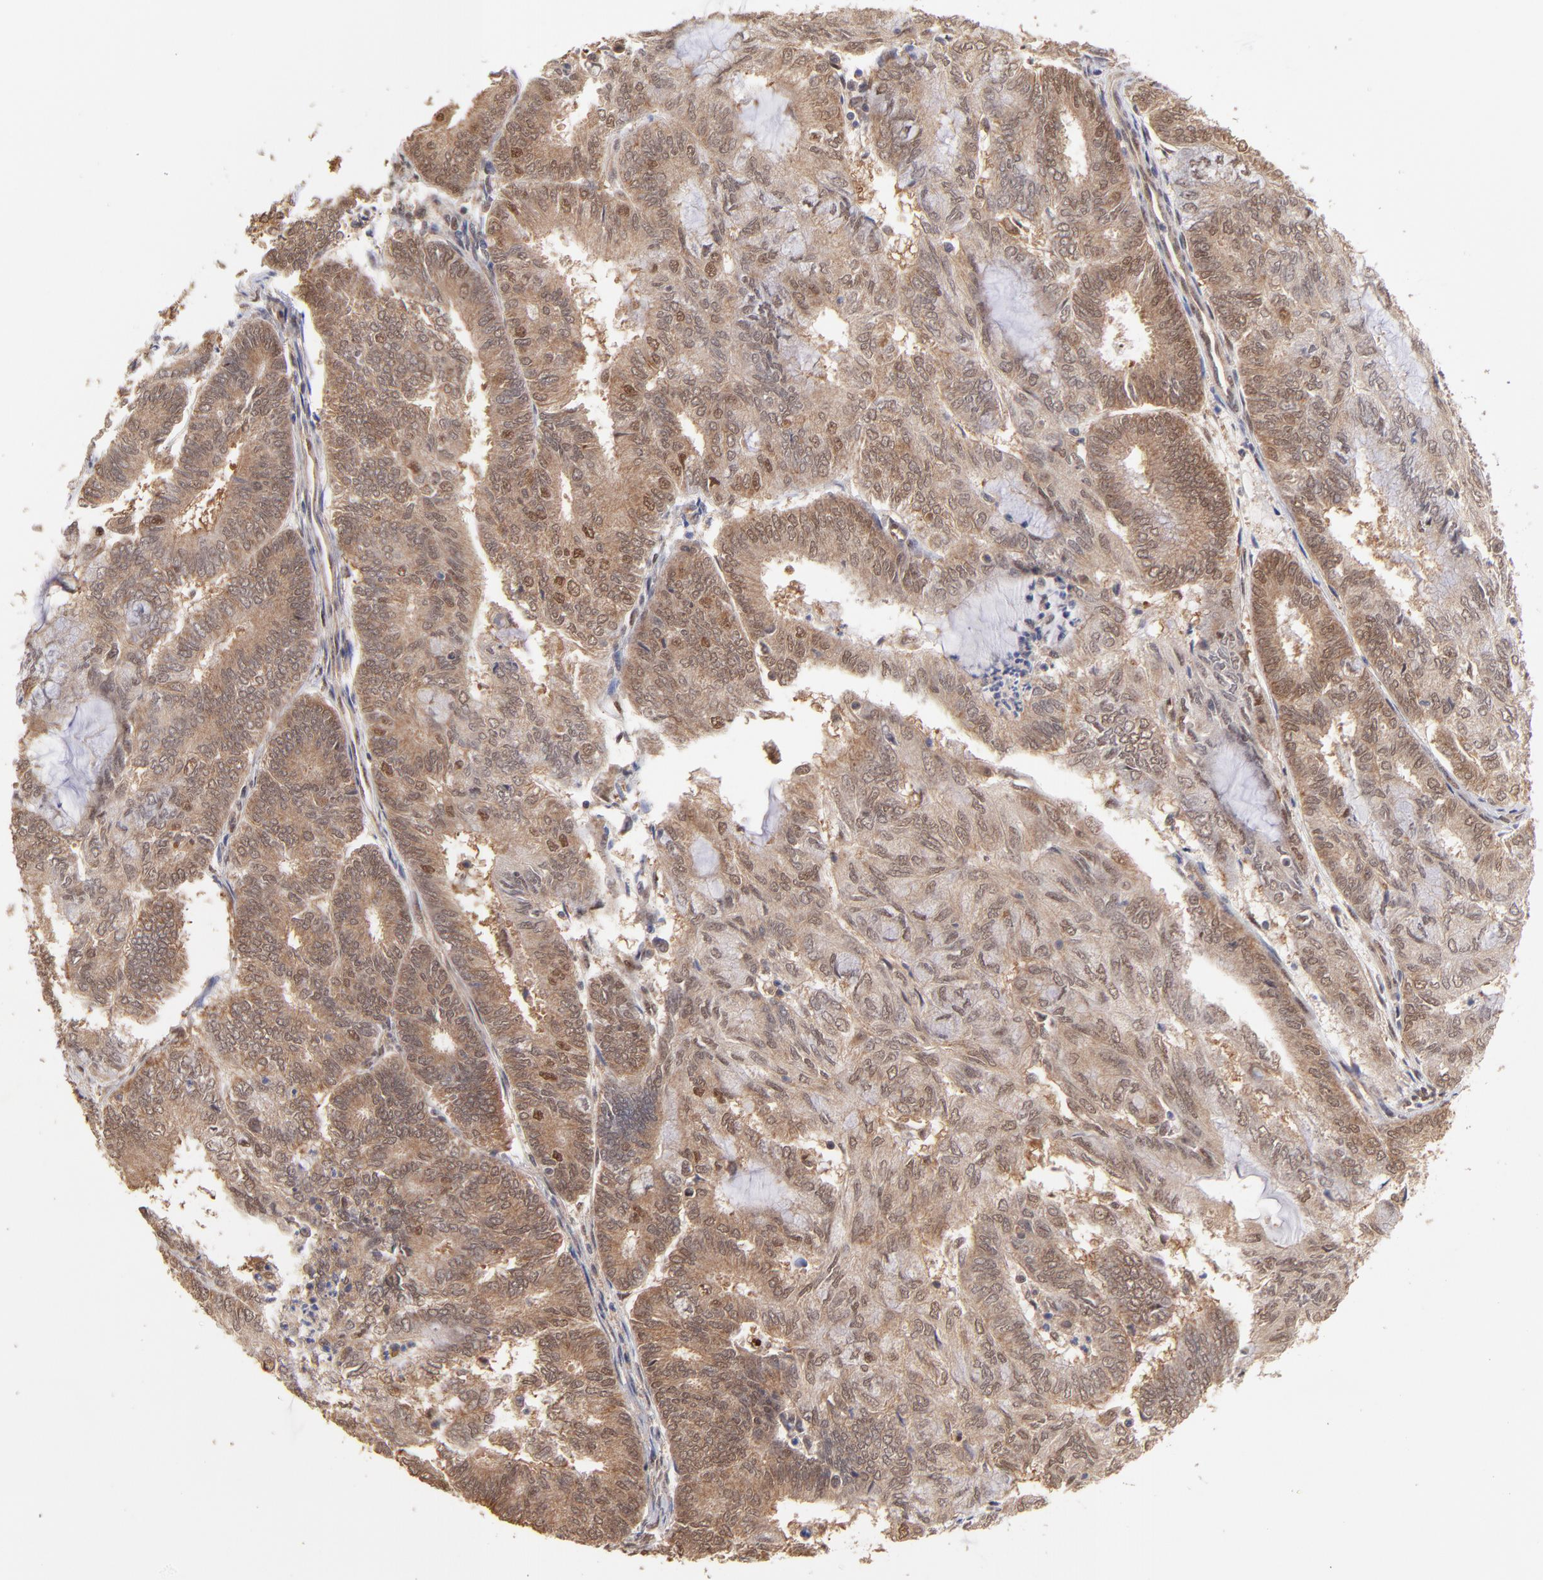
{"staining": {"intensity": "moderate", "quantity": "25%-75%", "location": "cytoplasmic/membranous,nuclear"}, "tissue": "endometrial cancer", "cell_type": "Tumor cells", "image_type": "cancer", "snomed": [{"axis": "morphology", "description": "Adenocarcinoma, NOS"}, {"axis": "topography", "description": "Endometrium"}], "caption": "Moderate cytoplasmic/membranous and nuclear staining is seen in approximately 25%-75% of tumor cells in endometrial cancer.", "gene": "PSMD14", "patient": {"sex": "female", "age": 59}}